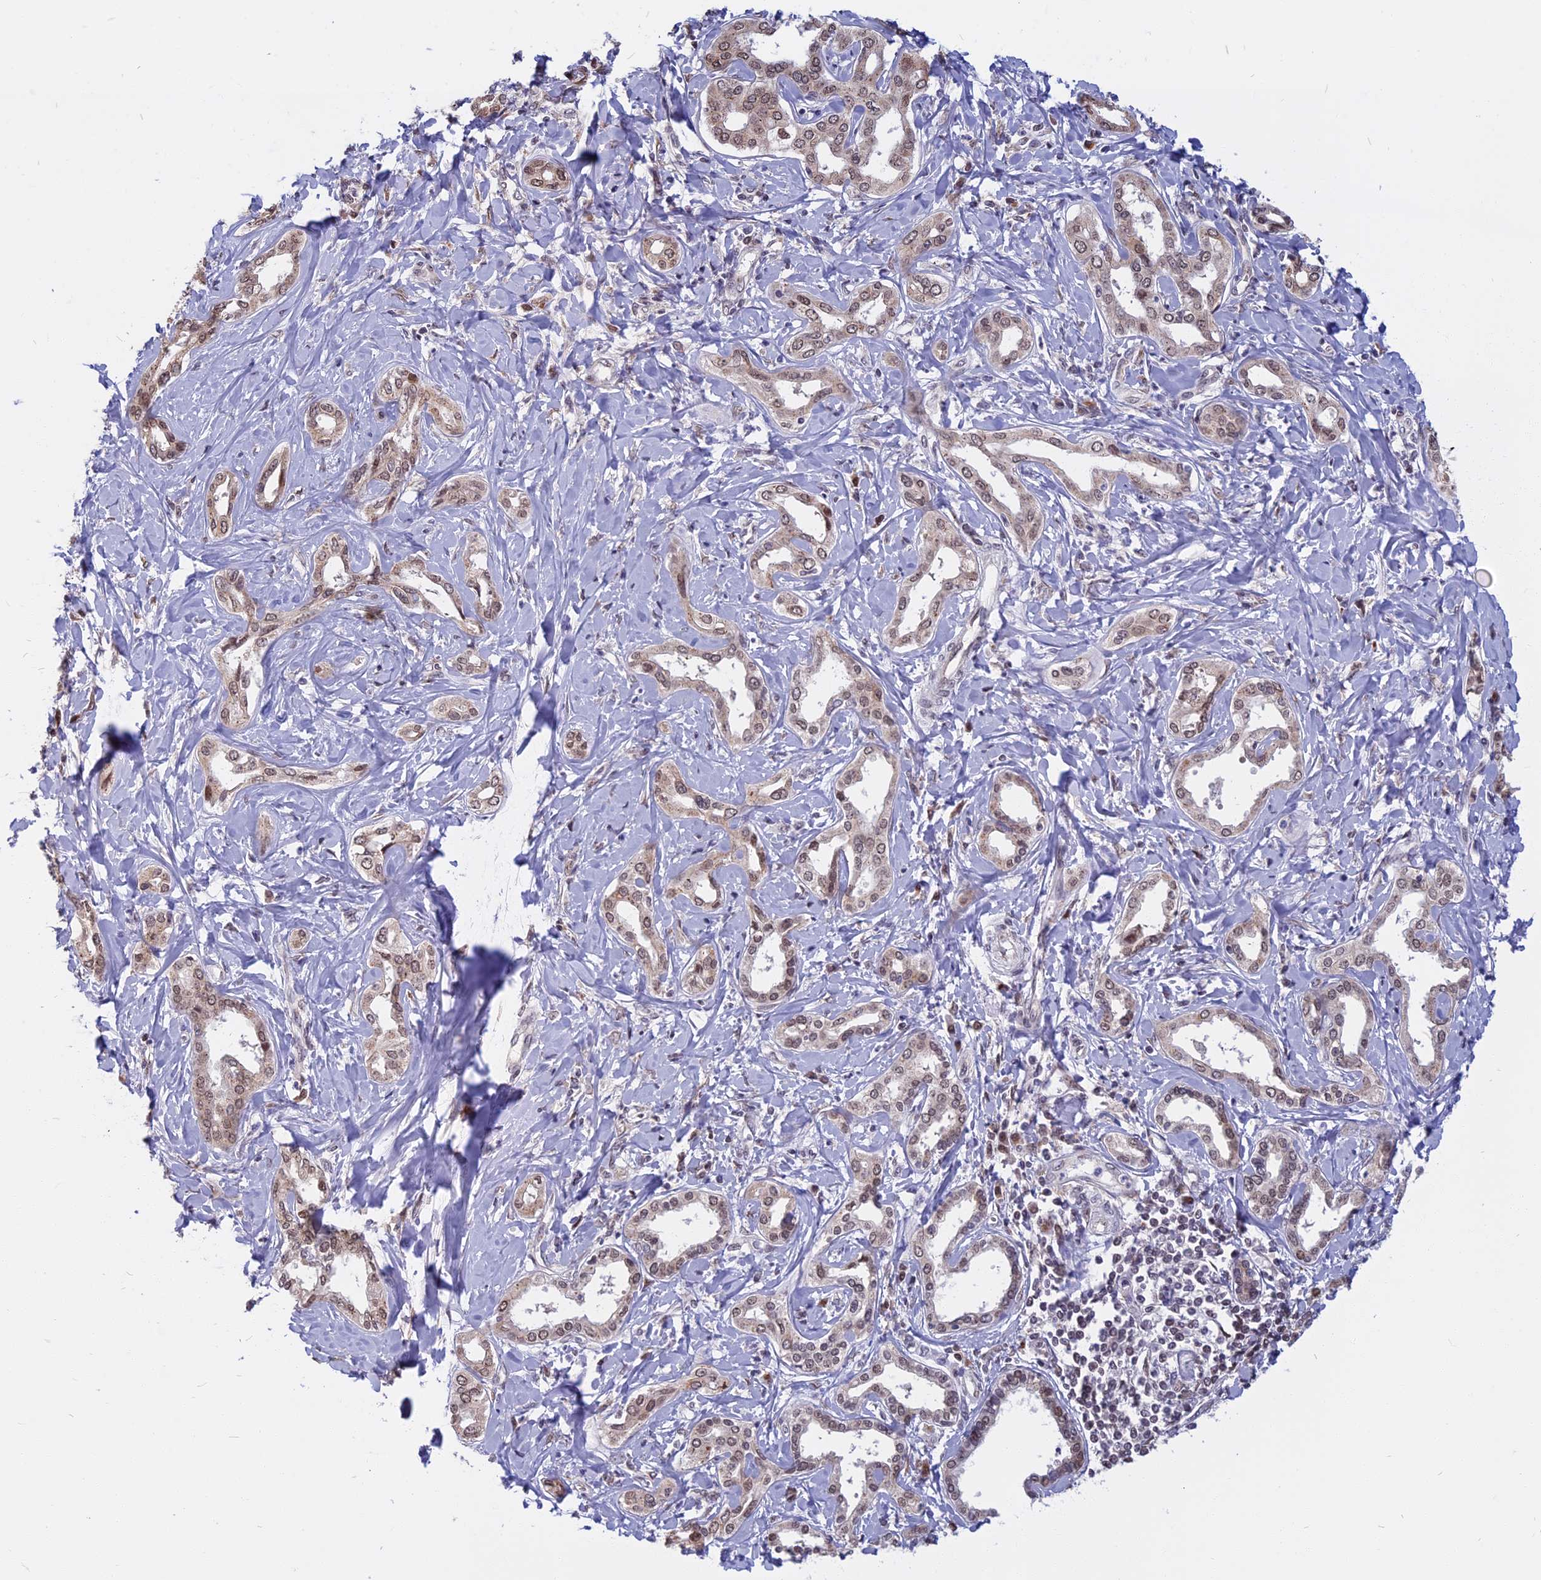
{"staining": {"intensity": "weak", "quantity": "25%-75%", "location": "cytoplasmic/membranous,nuclear"}, "tissue": "liver cancer", "cell_type": "Tumor cells", "image_type": "cancer", "snomed": [{"axis": "morphology", "description": "Cholangiocarcinoma"}, {"axis": "topography", "description": "Liver"}], "caption": "Tumor cells display weak cytoplasmic/membranous and nuclear expression in about 25%-75% of cells in liver cancer (cholangiocarcinoma). Immunohistochemistry stains the protein of interest in brown and the nuclei are stained blue.", "gene": "CCDC113", "patient": {"sex": "female", "age": 77}}